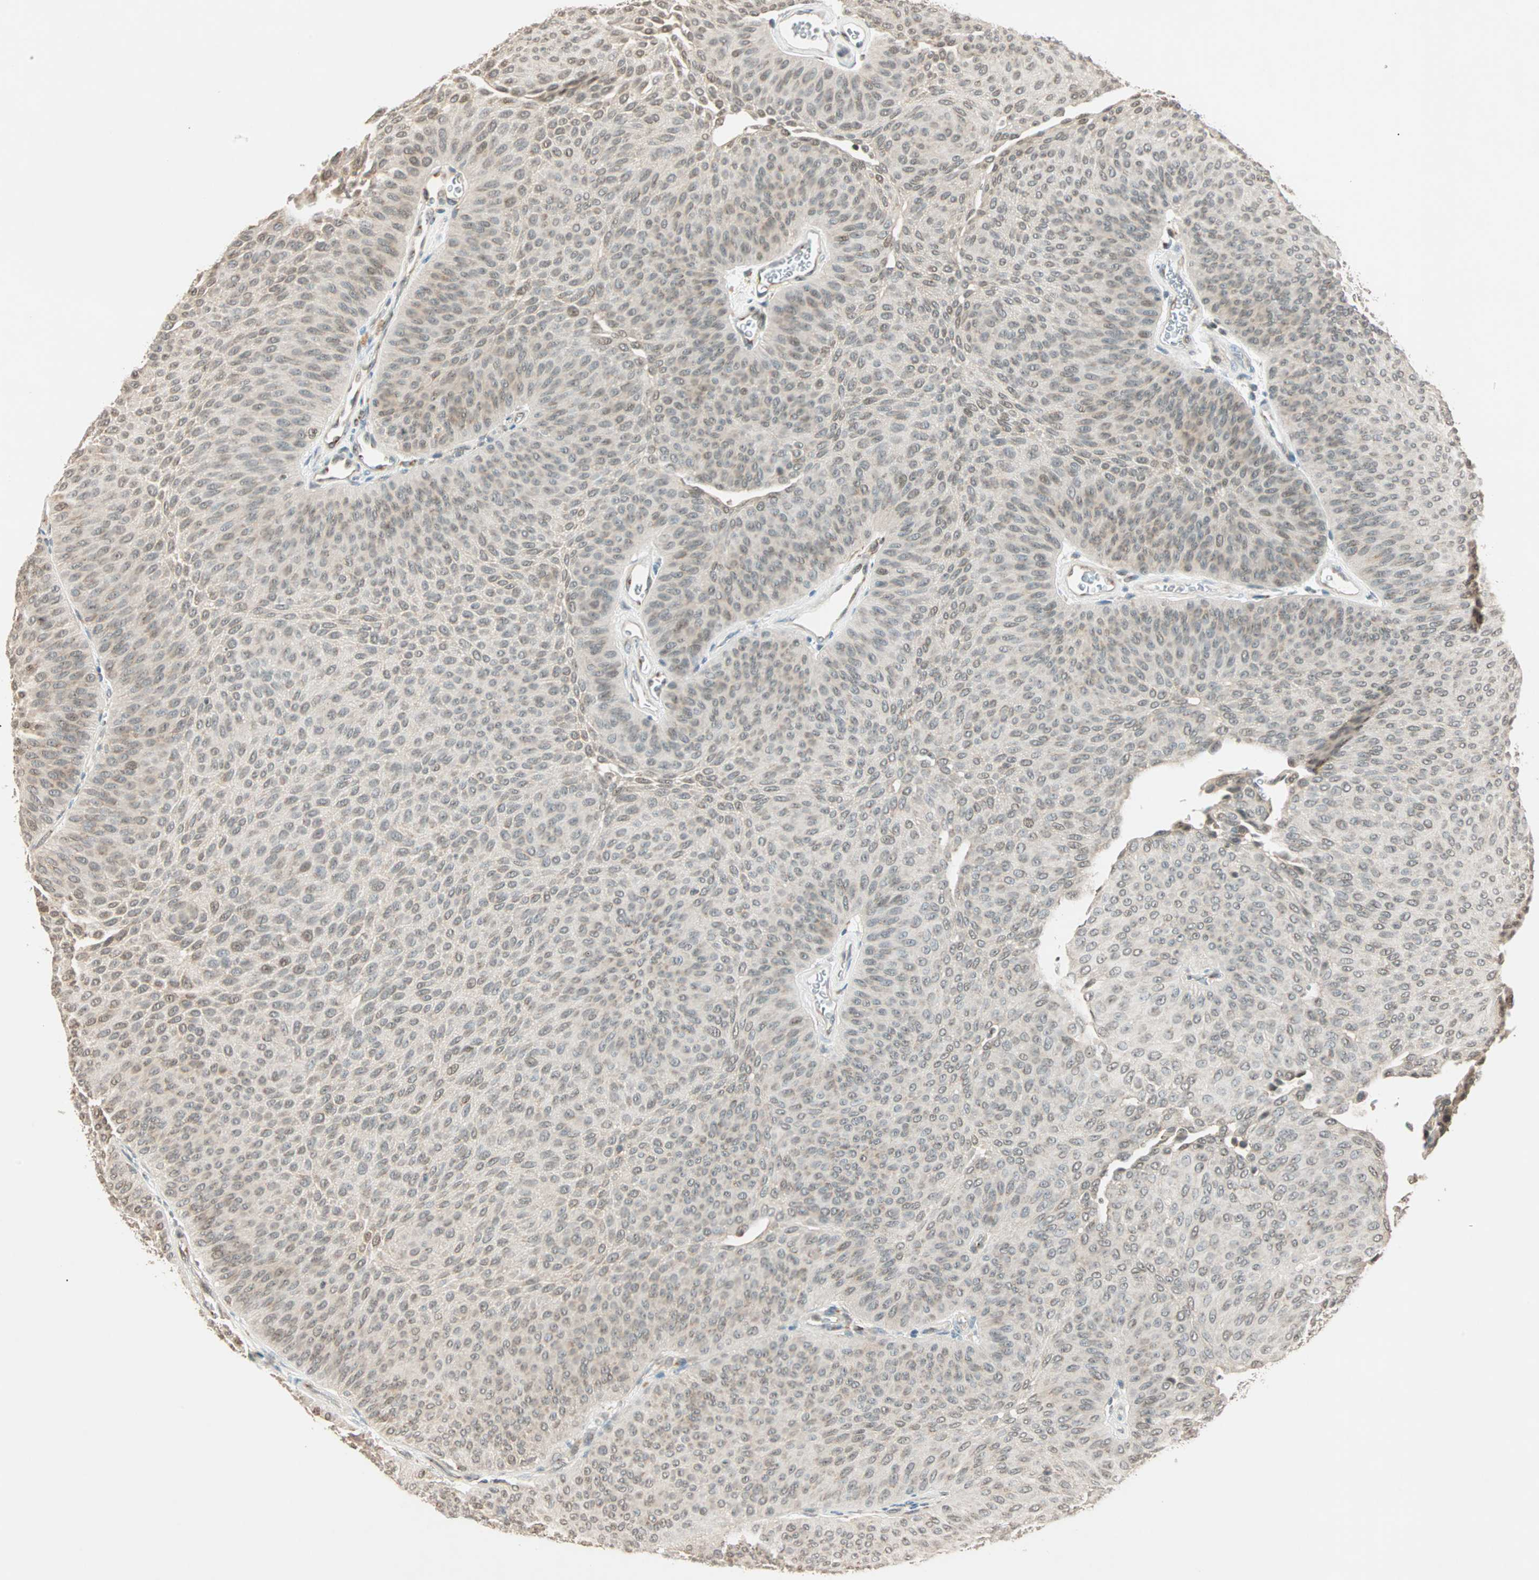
{"staining": {"intensity": "weak", "quantity": "<25%", "location": "nuclear"}, "tissue": "urothelial cancer", "cell_type": "Tumor cells", "image_type": "cancer", "snomed": [{"axis": "morphology", "description": "Urothelial carcinoma, Low grade"}, {"axis": "topography", "description": "Urinary bladder"}], "caption": "Image shows no significant protein positivity in tumor cells of urothelial cancer.", "gene": "PRDM2", "patient": {"sex": "female", "age": 60}}